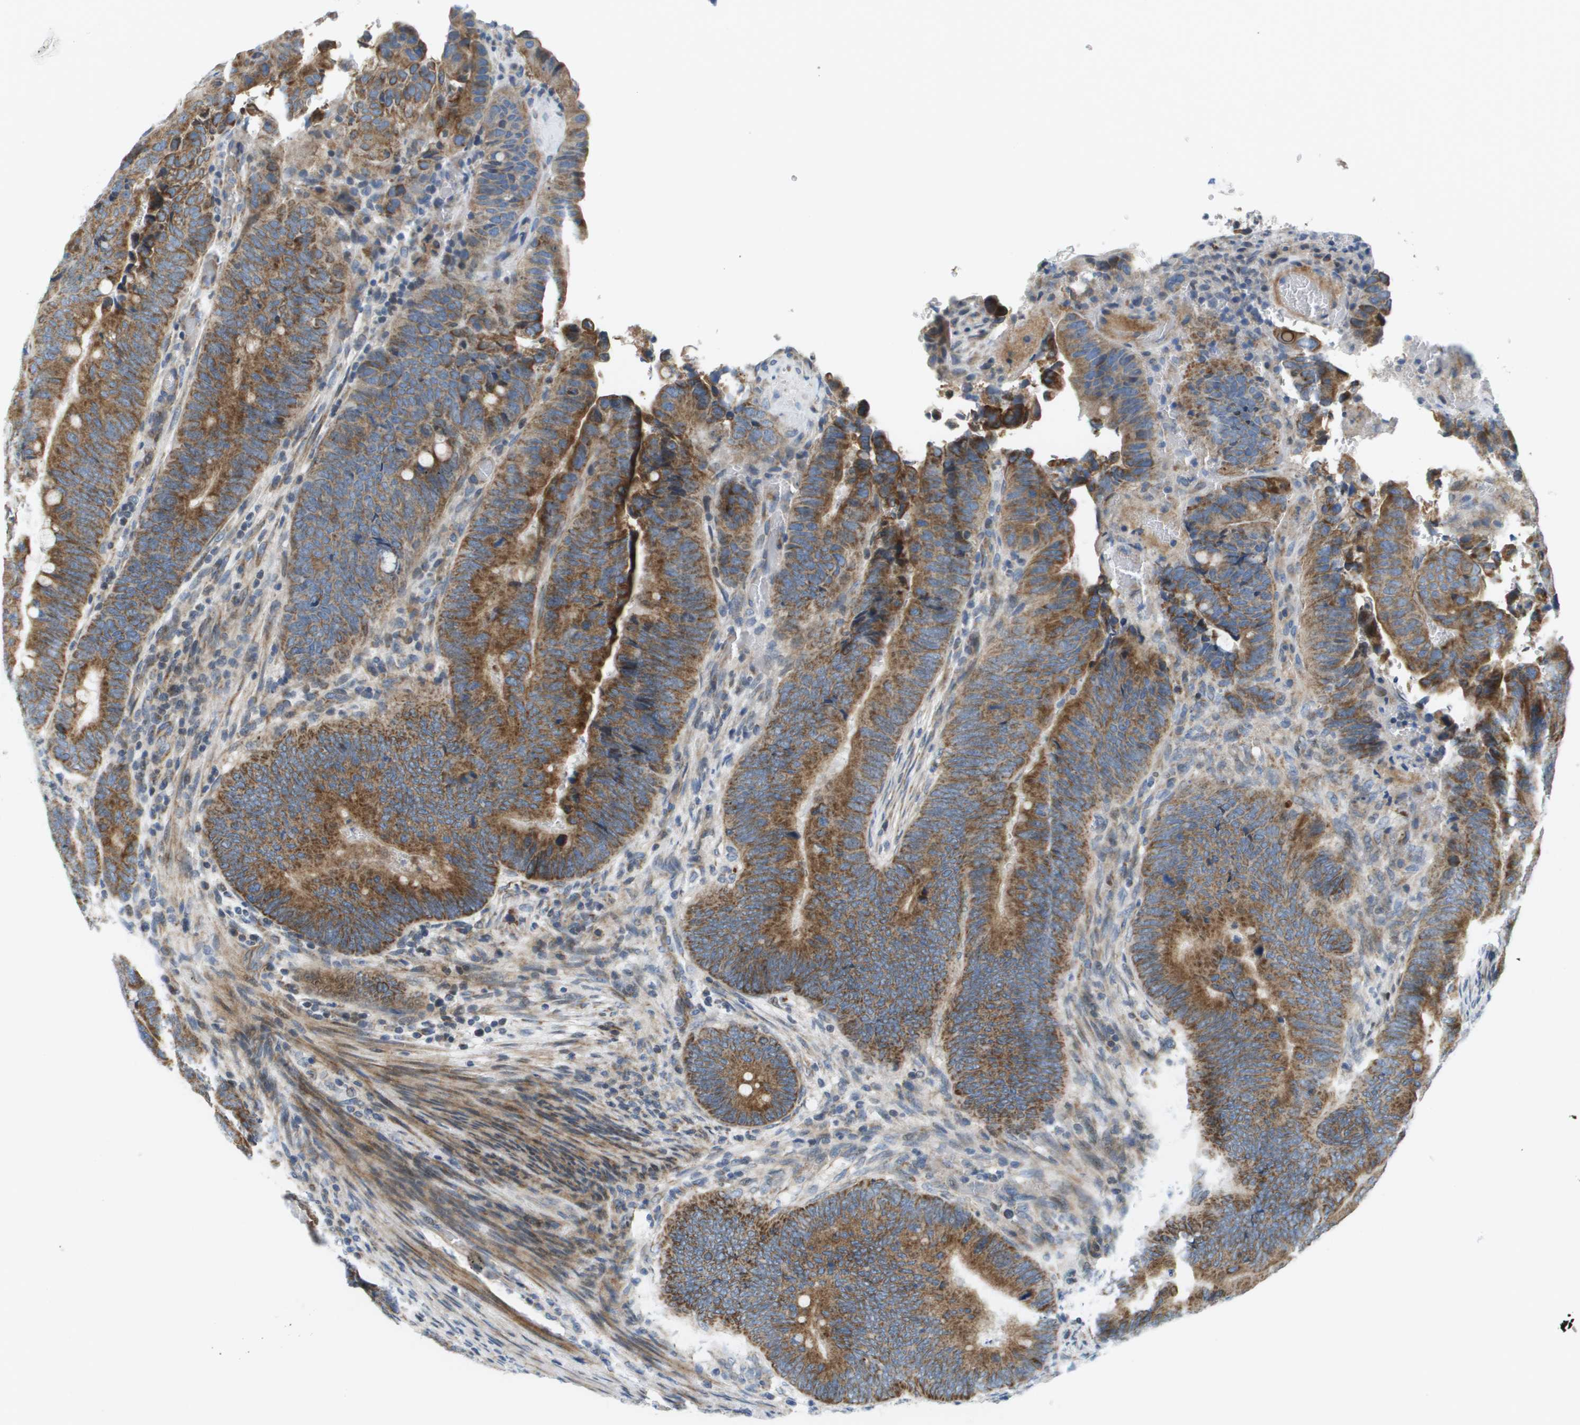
{"staining": {"intensity": "strong", "quantity": ">75%", "location": "cytoplasmic/membranous"}, "tissue": "colorectal cancer", "cell_type": "Tumor cells", "image_type": "cancer", "snomed": [{"axis": "morphology", "description": "Normal tissue, NOS"}, {"axis": "morphology", "description": "Adenocarcinoma, NOS"}, {"axis": "topography", "description": "Rectum"}, {"axis": "topography", "description": "Peripheral nerve tissue"}], "caption": "IHC histopathology image of neoplastic tissue: human colorectal cancer stained using IHC demonstrates high levels of strong protein expression localized specifically in the cytoplasmic/membranous of tumor cells, appearing as a cytoplasmic/membranous brown color.", "gene": "KRT23", "patient": {"sex": "male", "age": 92}}